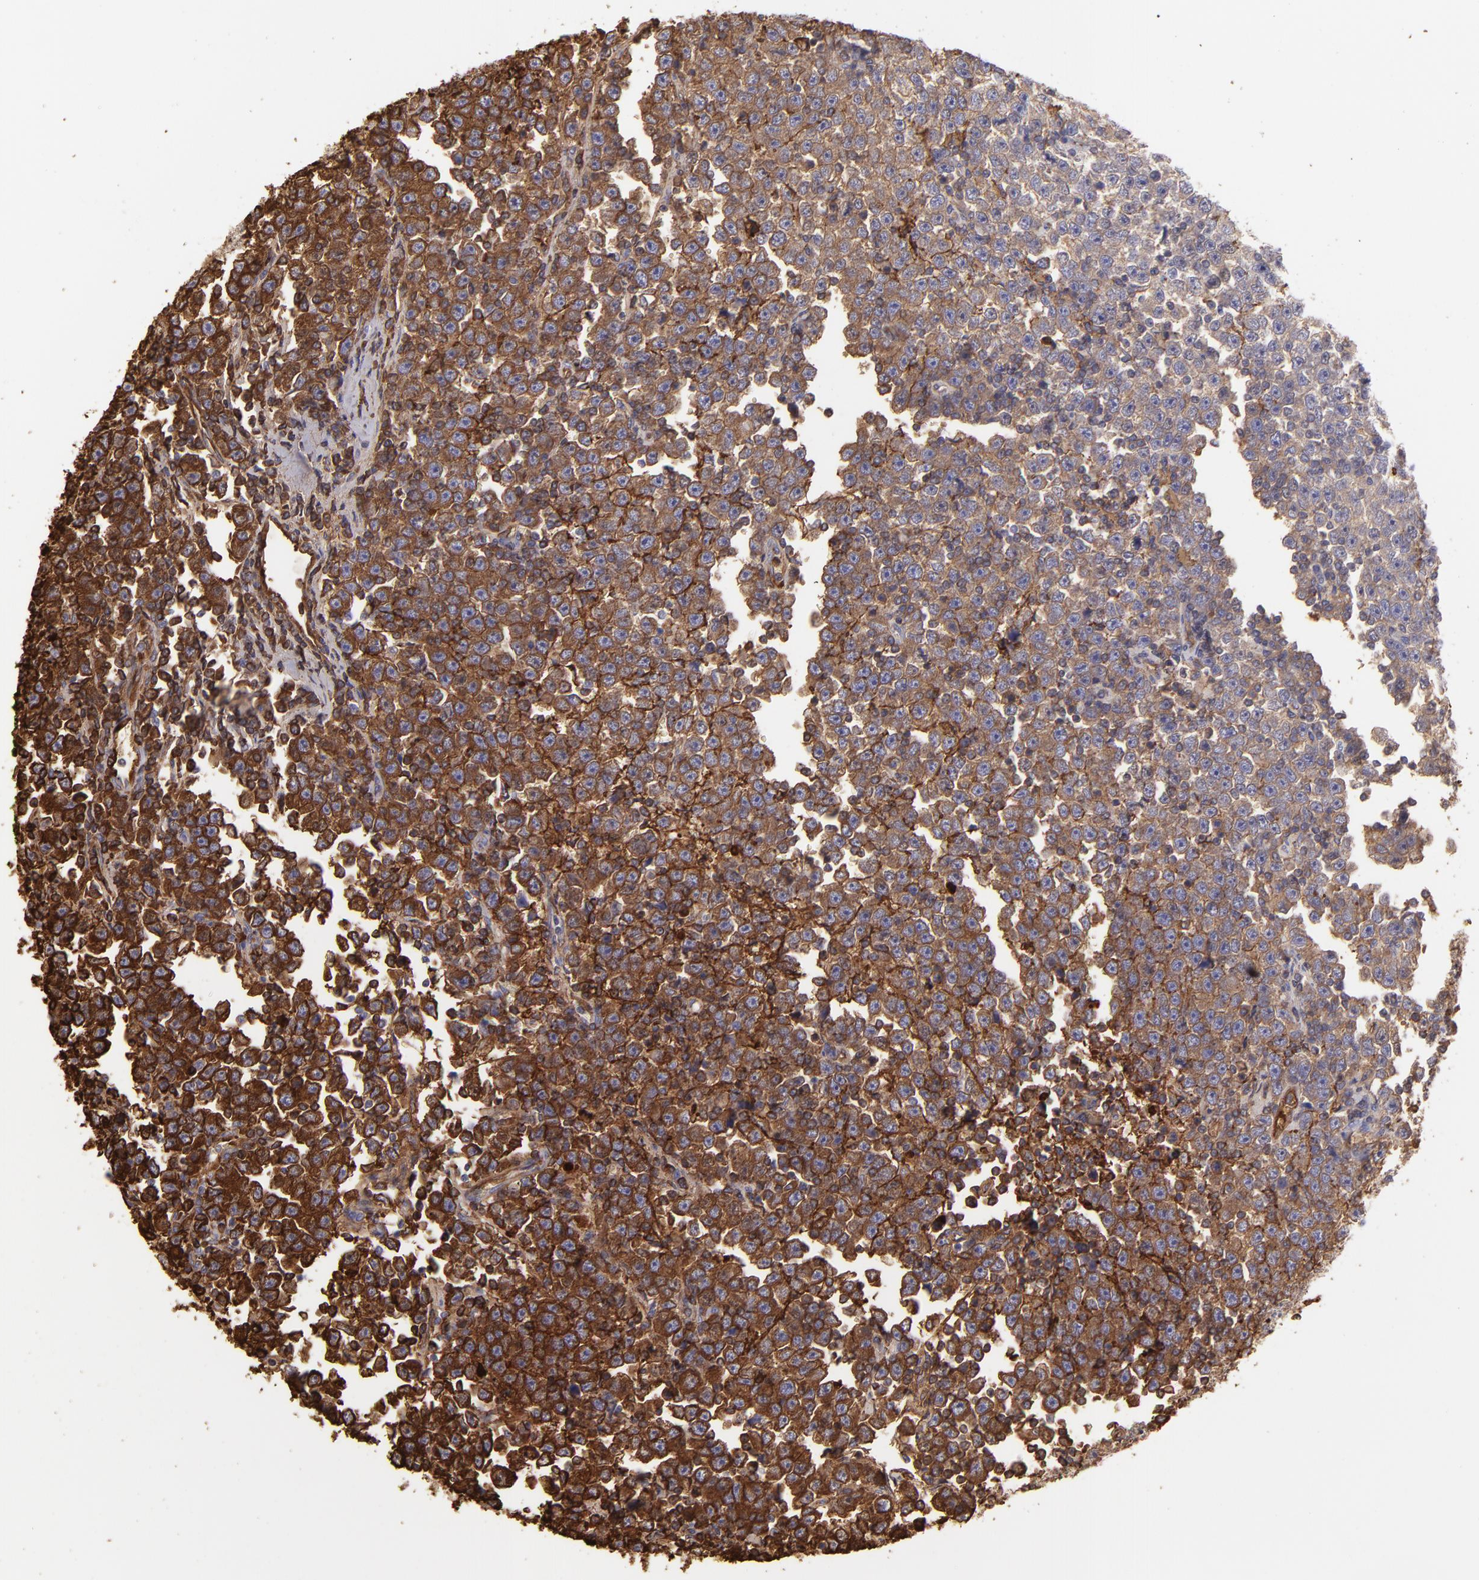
{"staining": {"intensity": "strong", "quantity": "25%-75%", "location": "cytoplasmic/membranous"}, "tissue": "testis cancer", "cell_type": "Tumor cells", "image_type": "cancer", "snomed": [{"axis": "morphology", "description": "Seminoma, NOS"}, {"axis": "topography", "description": "Testis"}], "caption": "Testis seminoma stained with DAB immunohistochemistry demonstrates high levels of strong cytoplasmic/membranous expression in about 25%-75% of tumor cells.", "gene": "FGB", "patient": {"sex": "male", "age": 43}}